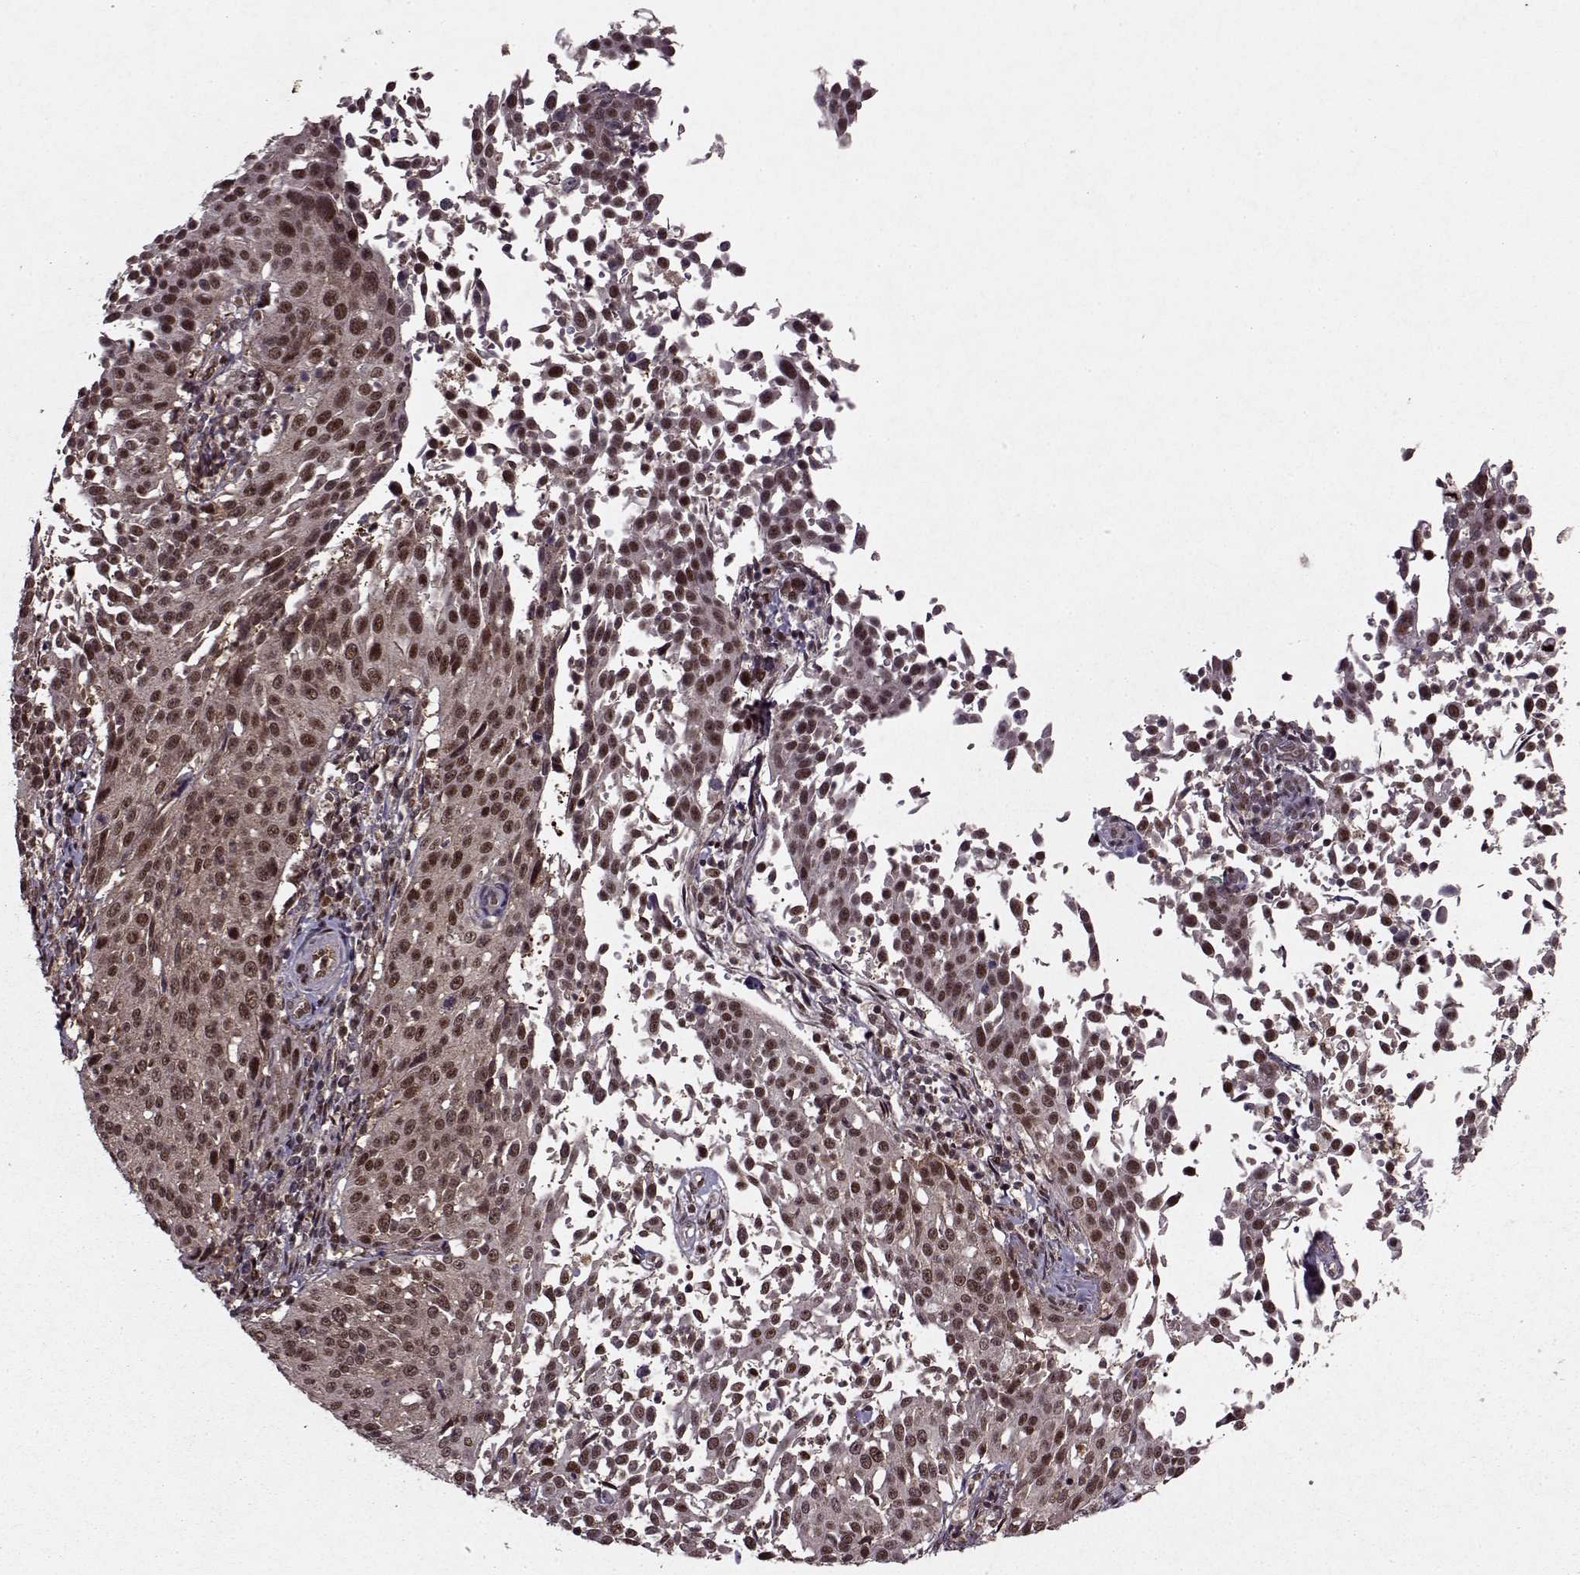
{"staining": {"intensity": "moderate", "quantity": ">75%", "location": "nuclear"}, "tissue": "cervical cancer", "cell_type": "Tumor cells", "image_type": "cancer", "snomed": [{"axis": "morphology", "description": "Squamous cell carcinoma, NOS"}, {"axis": "topography", "description": "Cervix"}], "caption": "About >75% of tumor cells in human cervical squamous cell carcinoma show moderate nuclear protein expression as visualized by brown immunohistochemical staining.", "gene": "PSMA7", "patient": {"sex": "female", "age": 26}}